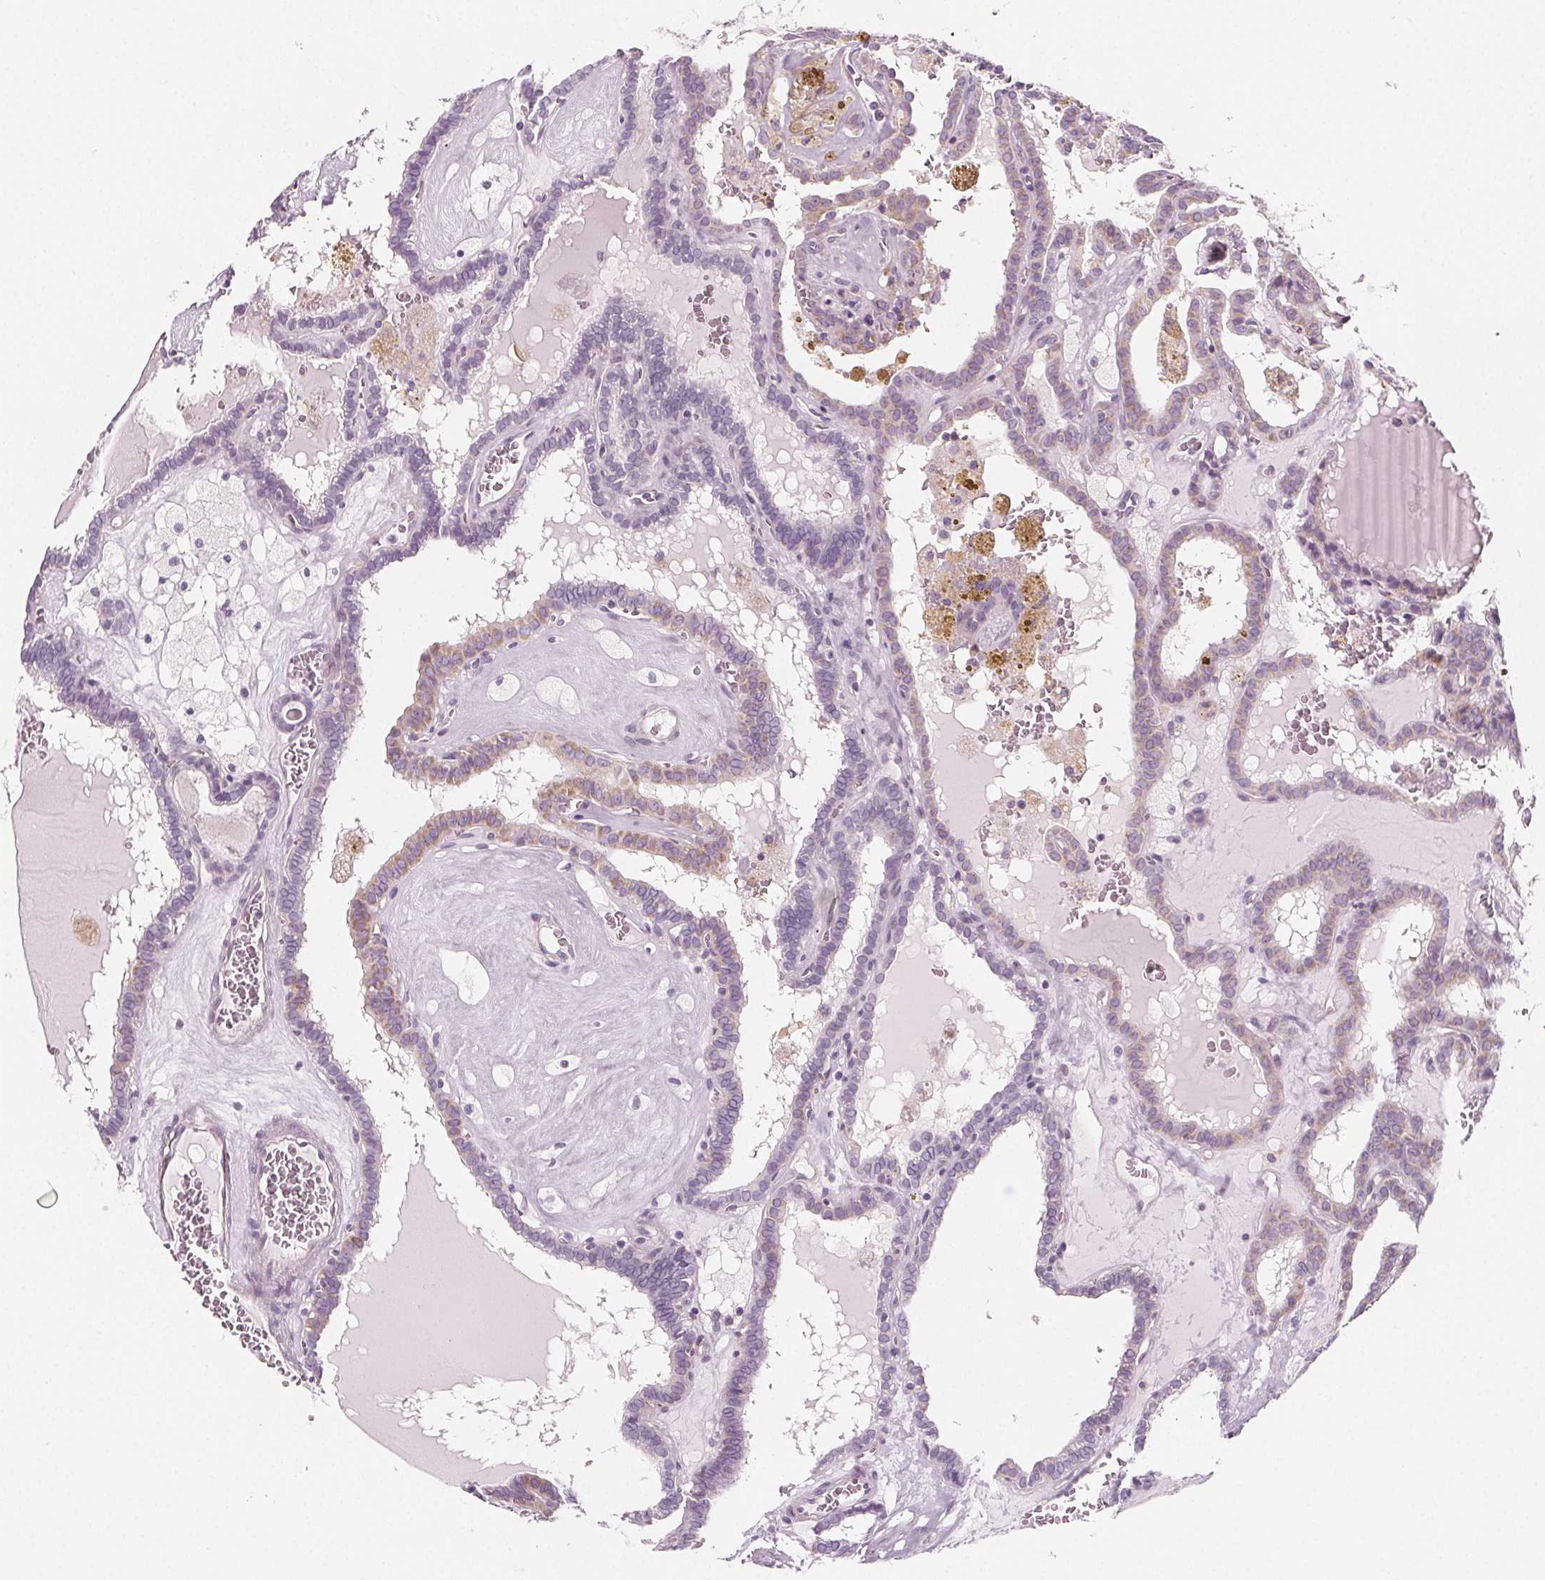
{"staining": {"intensity": "weak", "quantity": "<25%", "location": "cytoplasmic/membranous"}, "tissue": "thyroid cancer", "cell_type": "Tumor cells", "image_type": "cancer", "snomed": [{"axis": "morphology", "description": "Papillary adenocarcinoma, NOS"}, {"axis": "topography", "description": "Thyroid gland"}], "caption": "Immunohistochemistry photomicrograph of neoplastic tissue: human thyroid cancer stained with DAB exhibits no significant protein positivity in tumor cells.", "gene": "IL17C", "patient": {"sex": "female", "age": 39}}